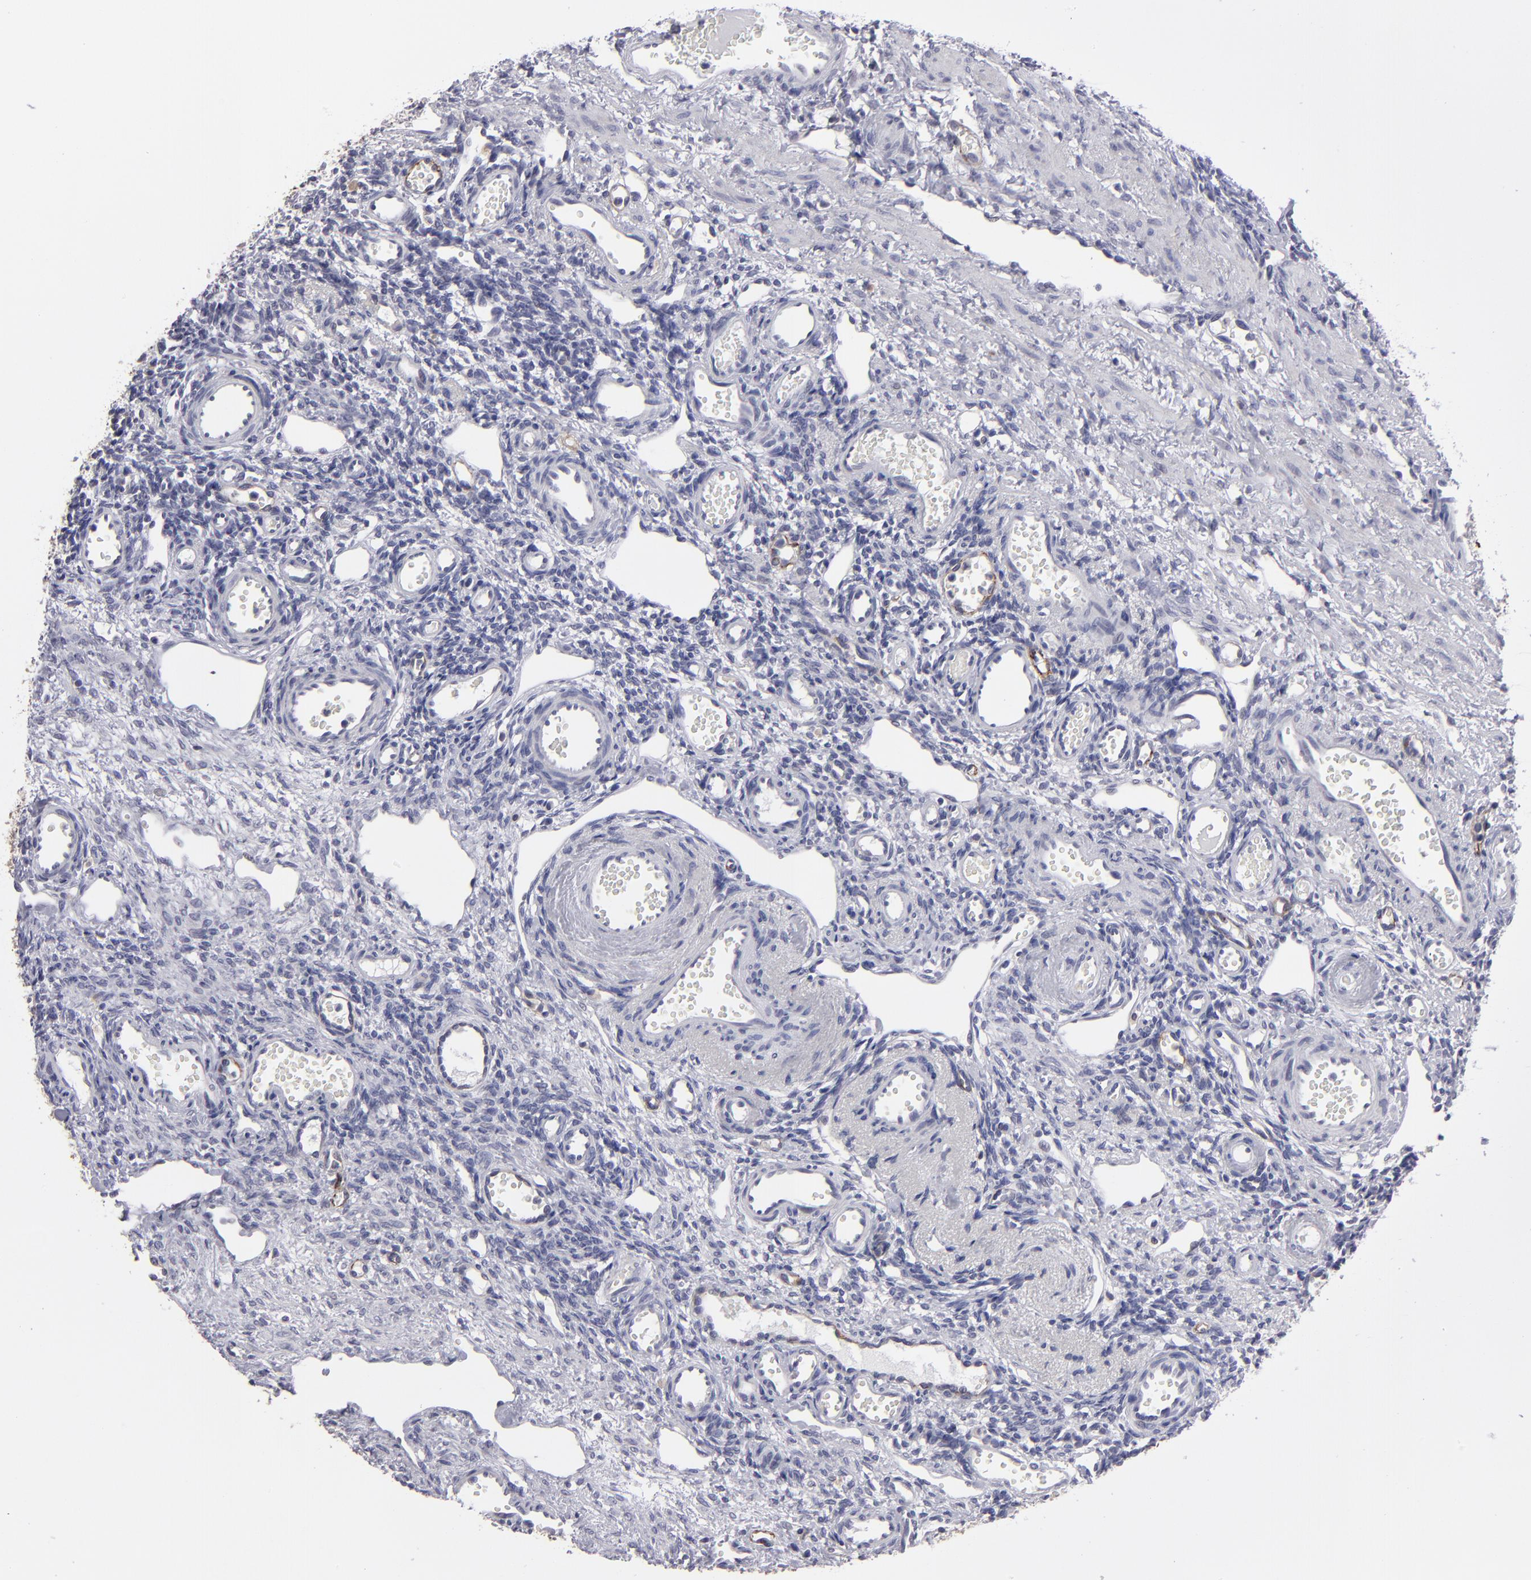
{"staining": {"intensity": "weak", "quantity": ">75%", "location": "cytoplasmic/membranous"}, "tissue": "ovary", "cell_type": "Follicle cells", "image_type": "normal", "snomed": [{"axis": "morphology", "description": "Normal tissue, NOS"}, {"axis": "topography", "description": "Ovary"}], "caption": "Follicle cells reveal low levels of weak cytoplasmic/membranous positivity in approximately >75% of cells in benign human ovary. Nuclei are stained in blue.", "gene": "ZNF175", "patient": {"sex": "female", "age": 33}}